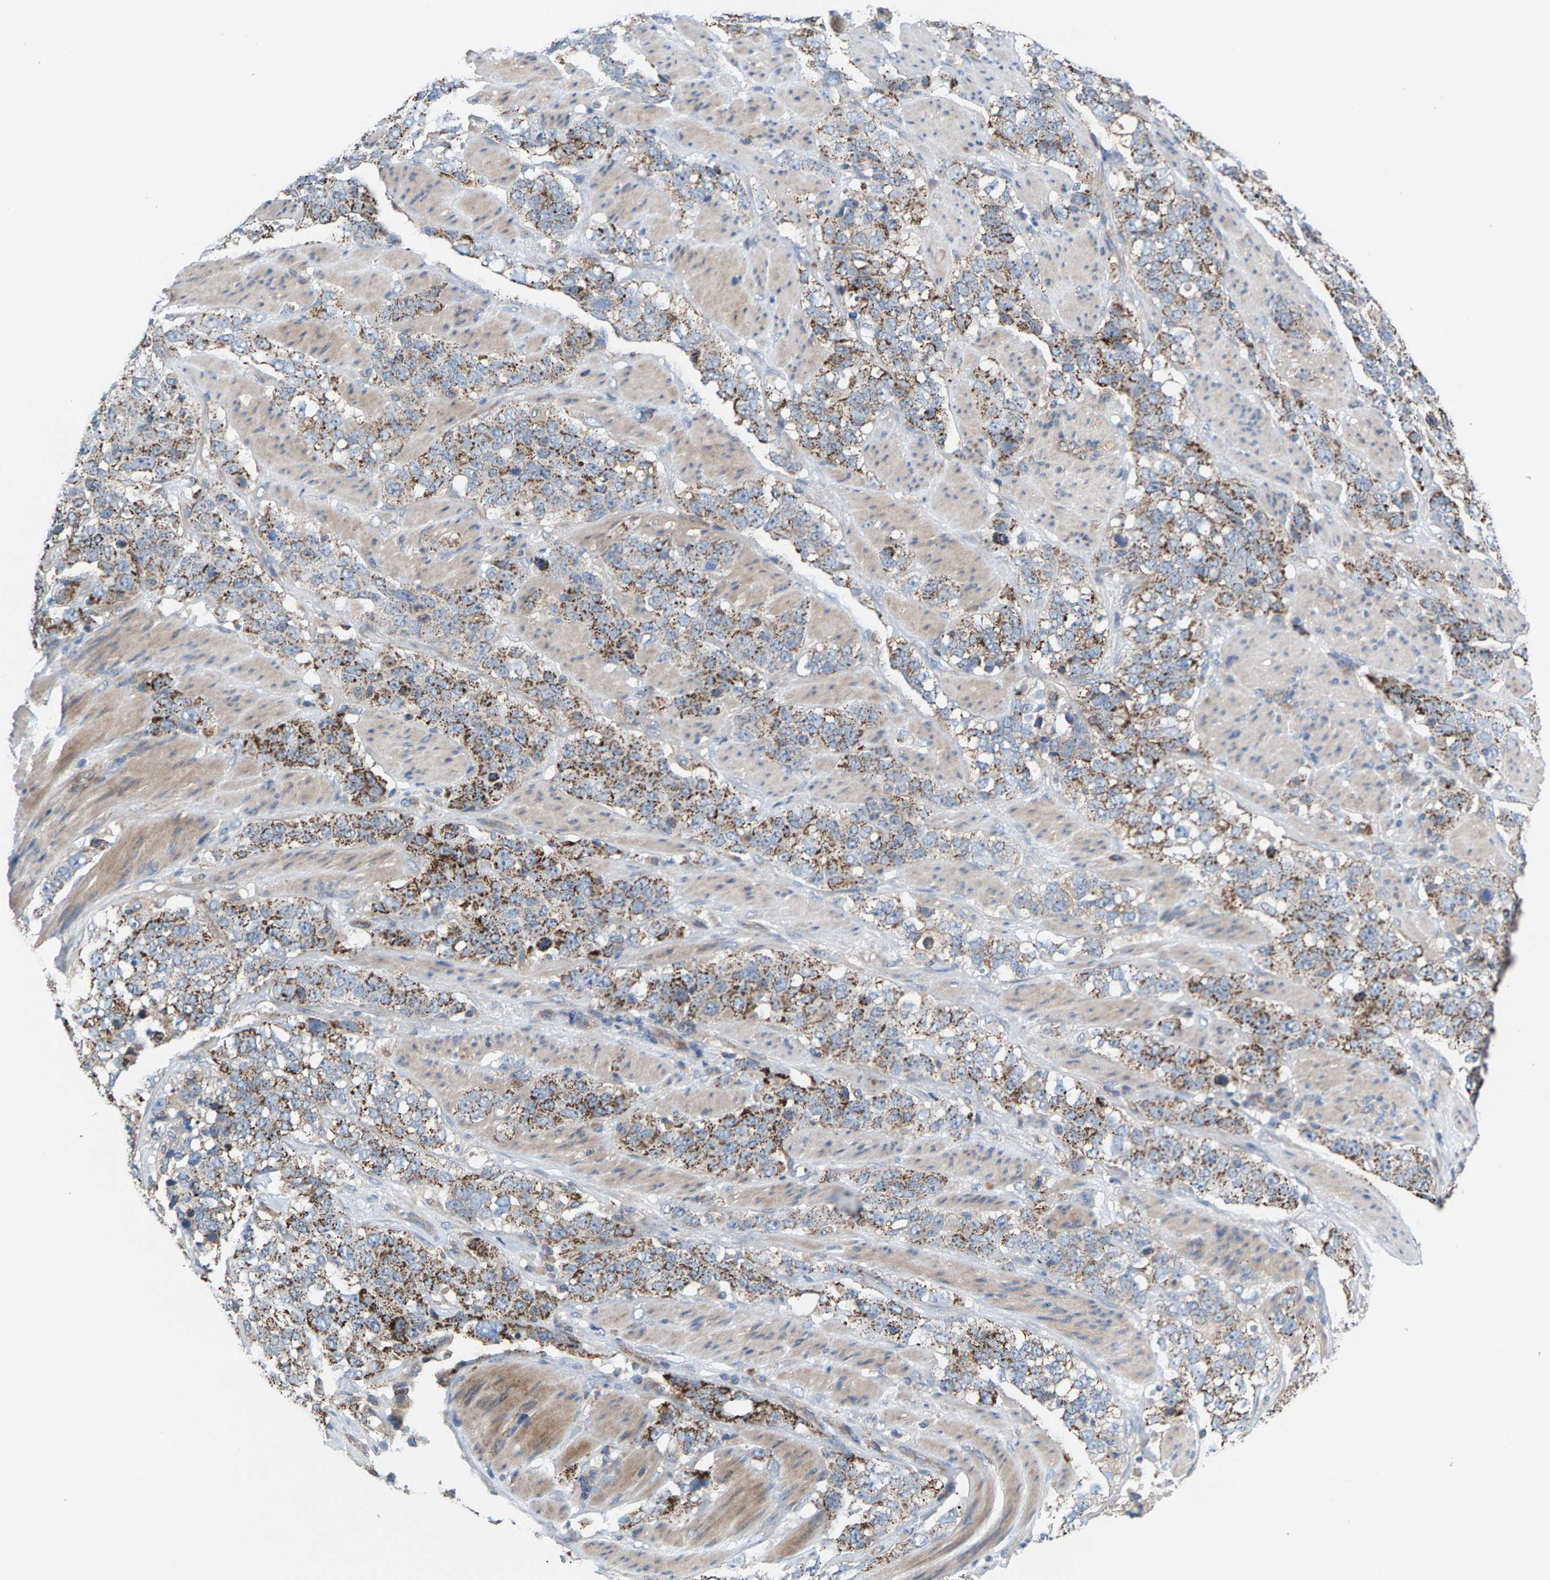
{"staining": {"intensity": "moderate", "quantity": ">75%", "location": "cytoplasmic/membranous"}, "tissue": "stomach cancer", "cell_type": "Tumor cells", "image_type": "cancer", "snomed": [{"axis": "morphology", "description": "Adenocarcinoma, NOS"}, {"axis": "topography", "description": "Stomach"}], "caption": "IHC of human stomach cancer displays medium levels of moderate cytoplasmic/membranous staining in approximately >75% of tumor cells.", "gene": "MRM1", "patient": {"sex": "male", "age": 48}}